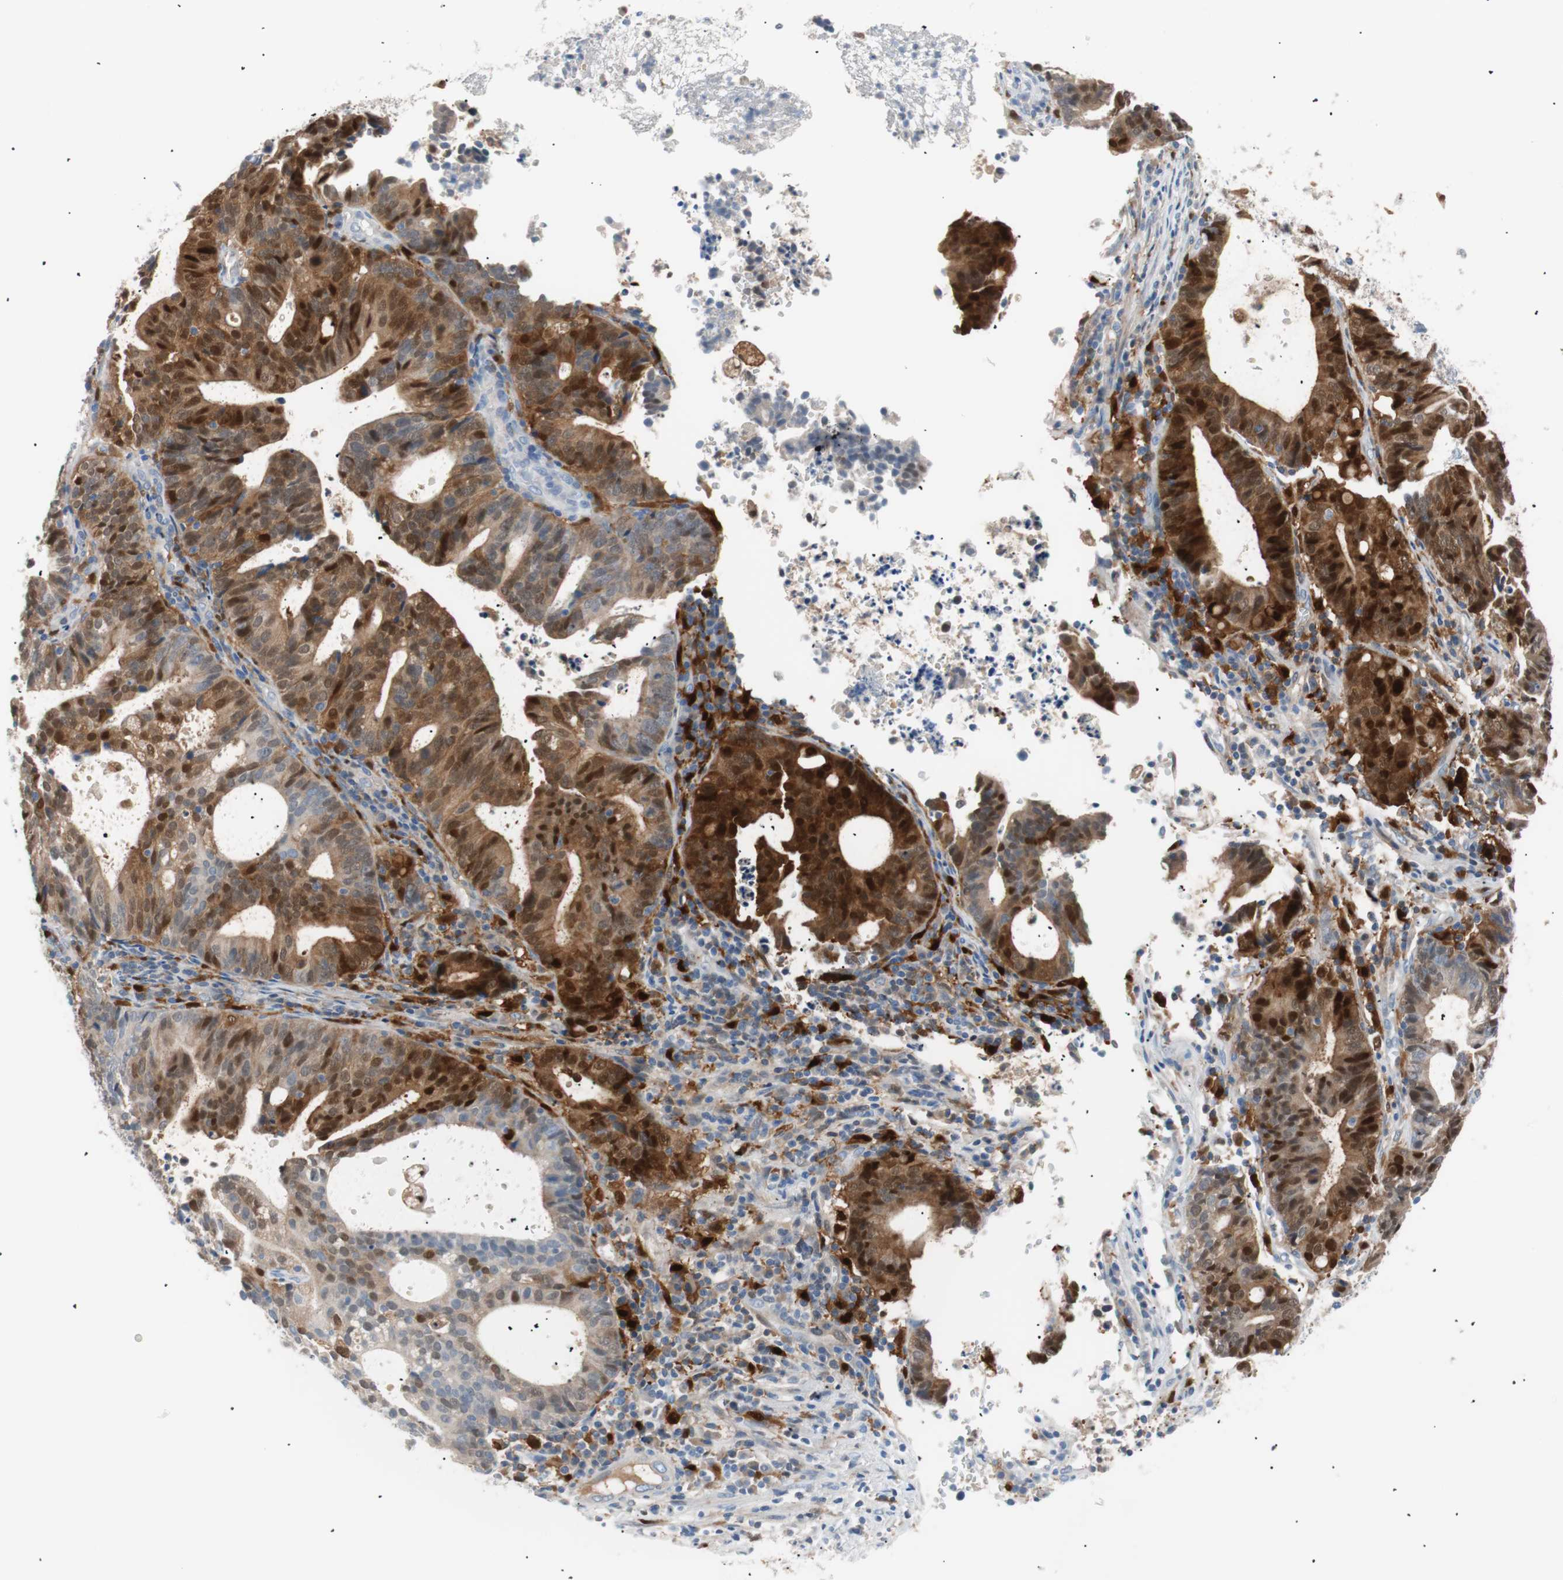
{"staining": {"intensity": "strong", "quantity": "25%-75%", "location": "cytoplasmic/membranous,nuclear"}, "tissue": "endometrial cancer", "cell_type": "Tumor cells", "image_type": "cancer", "snomed": [{"axis": "morphology", "description": "Adenocarcinoma, NOS"}, {"axis": "topography", "description": "Uterus"}], "caption": "Brown immunohistochemical staining in adenocarcinoma (endometrial) demonstrates strong cytoplasmic/membranous and nuclear staining in about 25%-75% of tumor cells.", "gene": "IL18", "patient": {"sex": "female", "age": 83}}